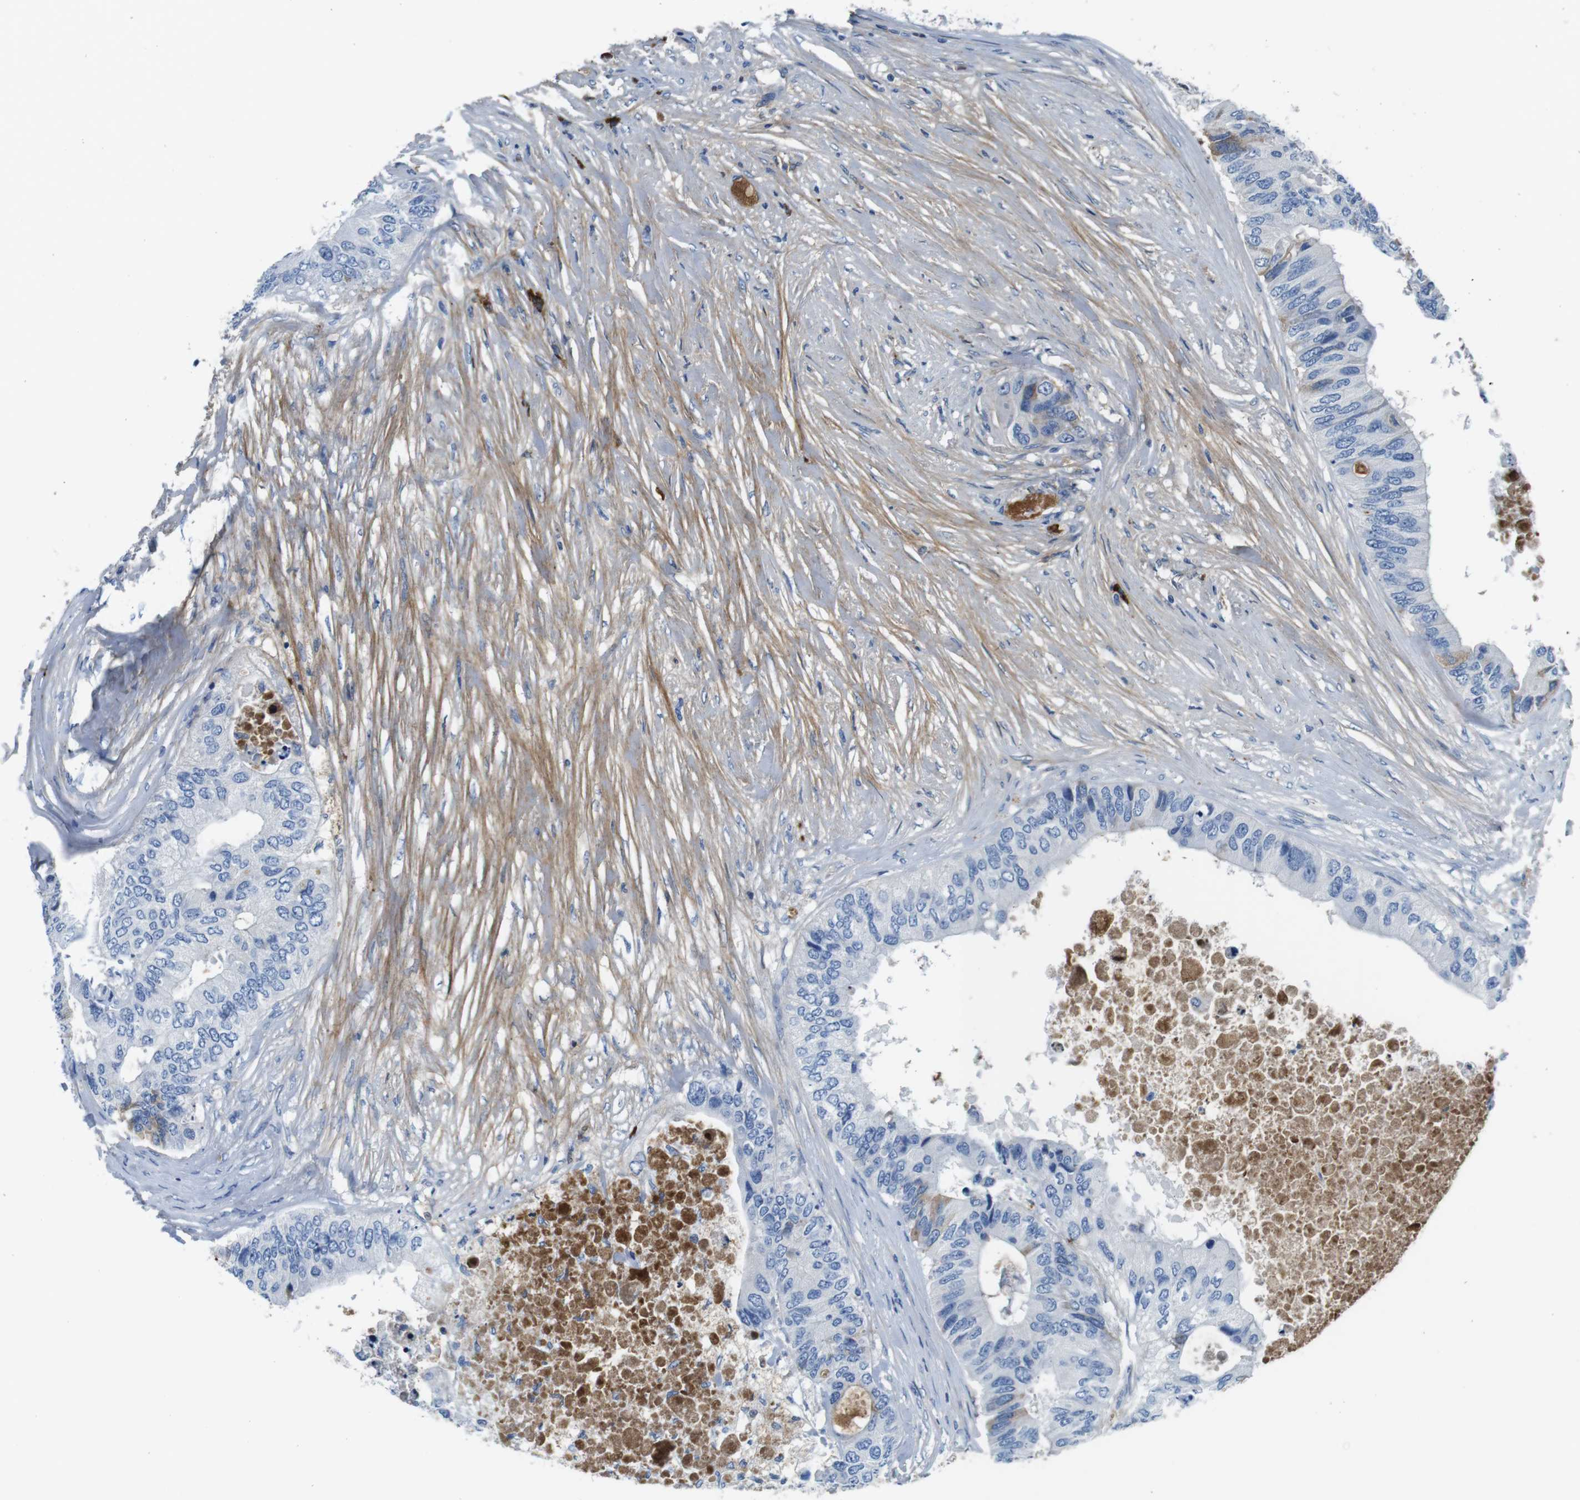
{"staining": {"intensity": "negative", "quantity": "none", "location": "none"}, "tissue": "colorectal cancer", "cell_type": "Tumor cells", "image_type": "cancer", "snomed": [{"axis": "morphology", "description": "Adenocarcinoma, NOS"}, {"axis": "topography", "description": "Colon"}], "caption": "Immunohistochemistry (IHC) micrograph of neoplastic tissue: human colorectal cancer (adenocarcinoma) stained with DAB (3,3'-diaminobenzidine) exhibits no significant protein positivity in tumor cells. (Brightfield microscopy of DAB (3,3'-diaminobenzidine) immunohistochemistry (IHC) at high magnification).", "gene": "IGKC", "patient": {"sex": "male", "age": 71}}